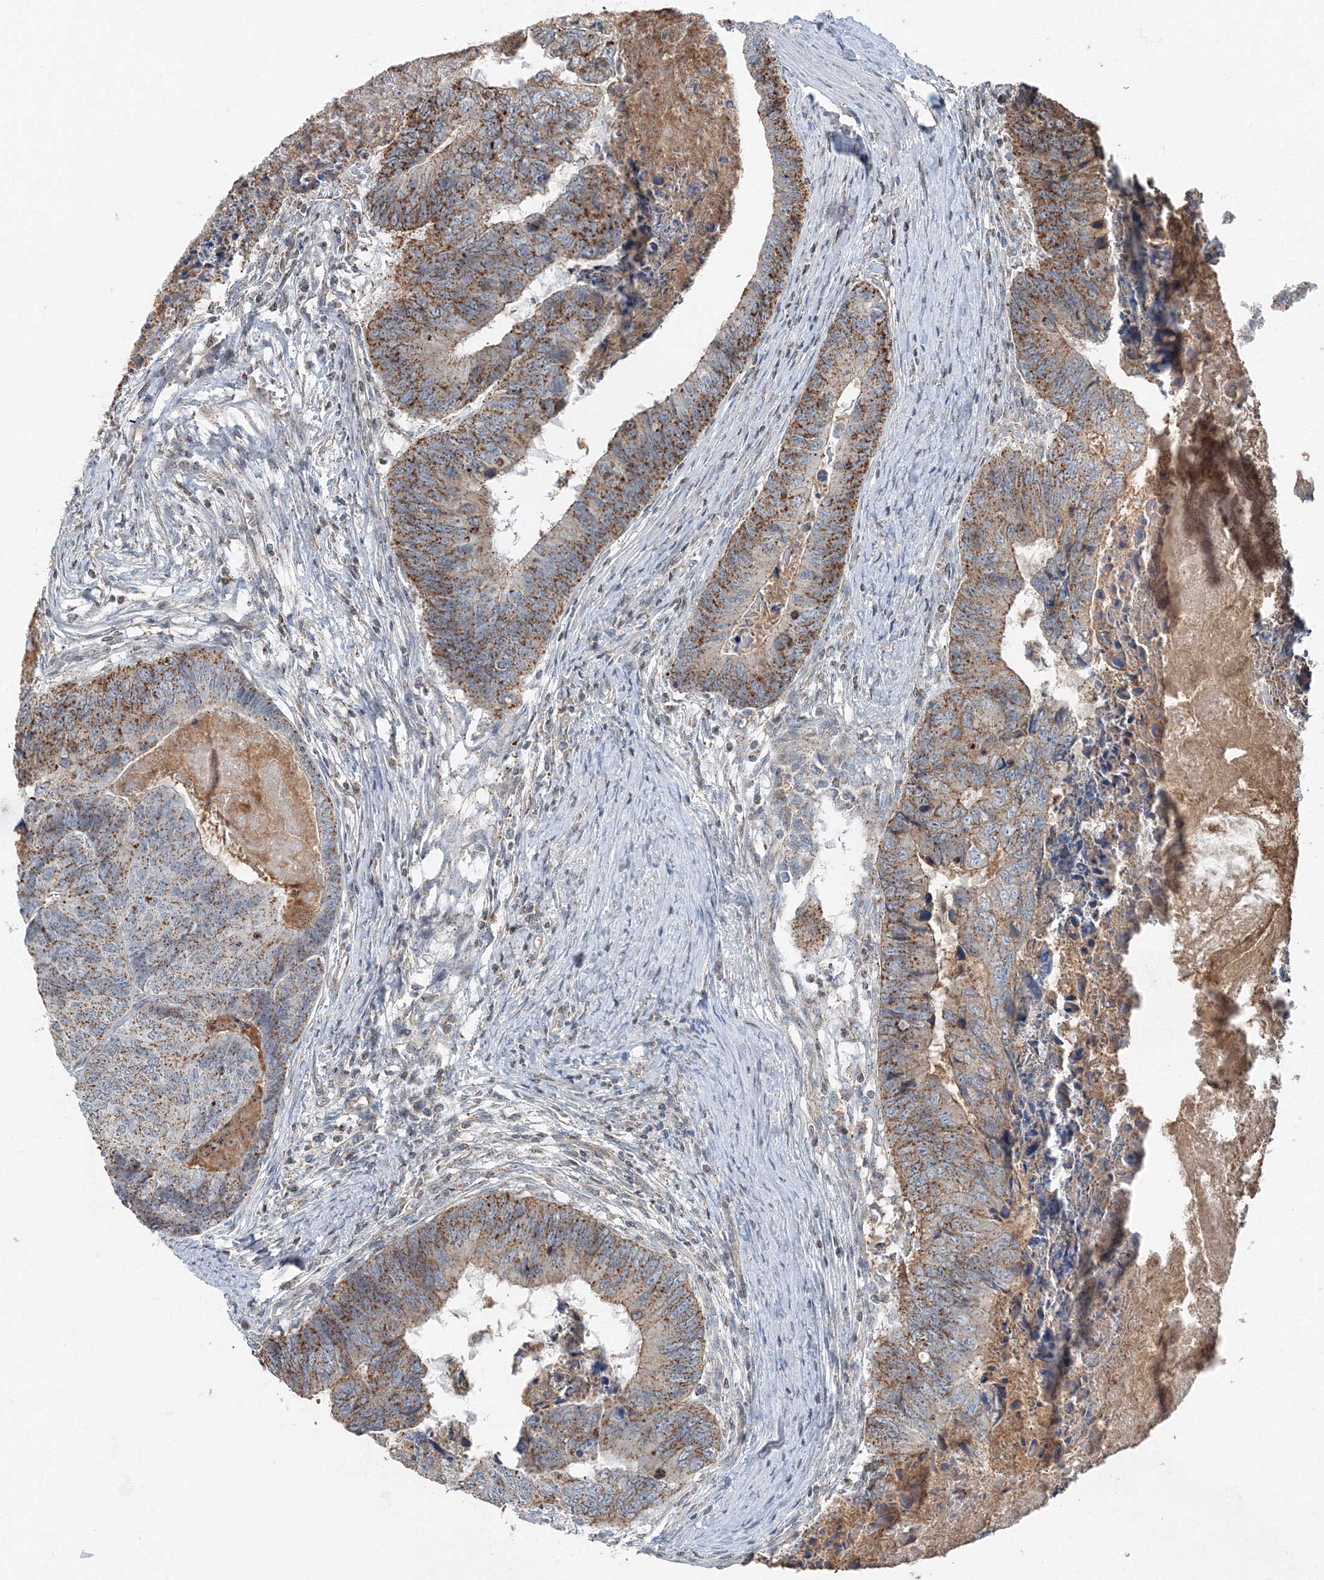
{"staining": {"intensity": "strong", "quantity": ">75%", "location": "cytoplasmic/membranous"}, "tissue": "colorectal cancer", "cell_type": "Tumor cells", "image_type": "cancer", "snomed": [{"axis": "morphology", "description": "Adenocarcinoma, NOS"}, {"axis": "topography", "description": "Colon"}], "caption": "About >75% of tumor cells in colorectal cancer (adenocarcinoma) show strong cytoplasmic/membranous protein expression as visualized by brown immunohistochemical staining.", "gene": "AASDH", "patient": {"sex": "female", "age": 67}}